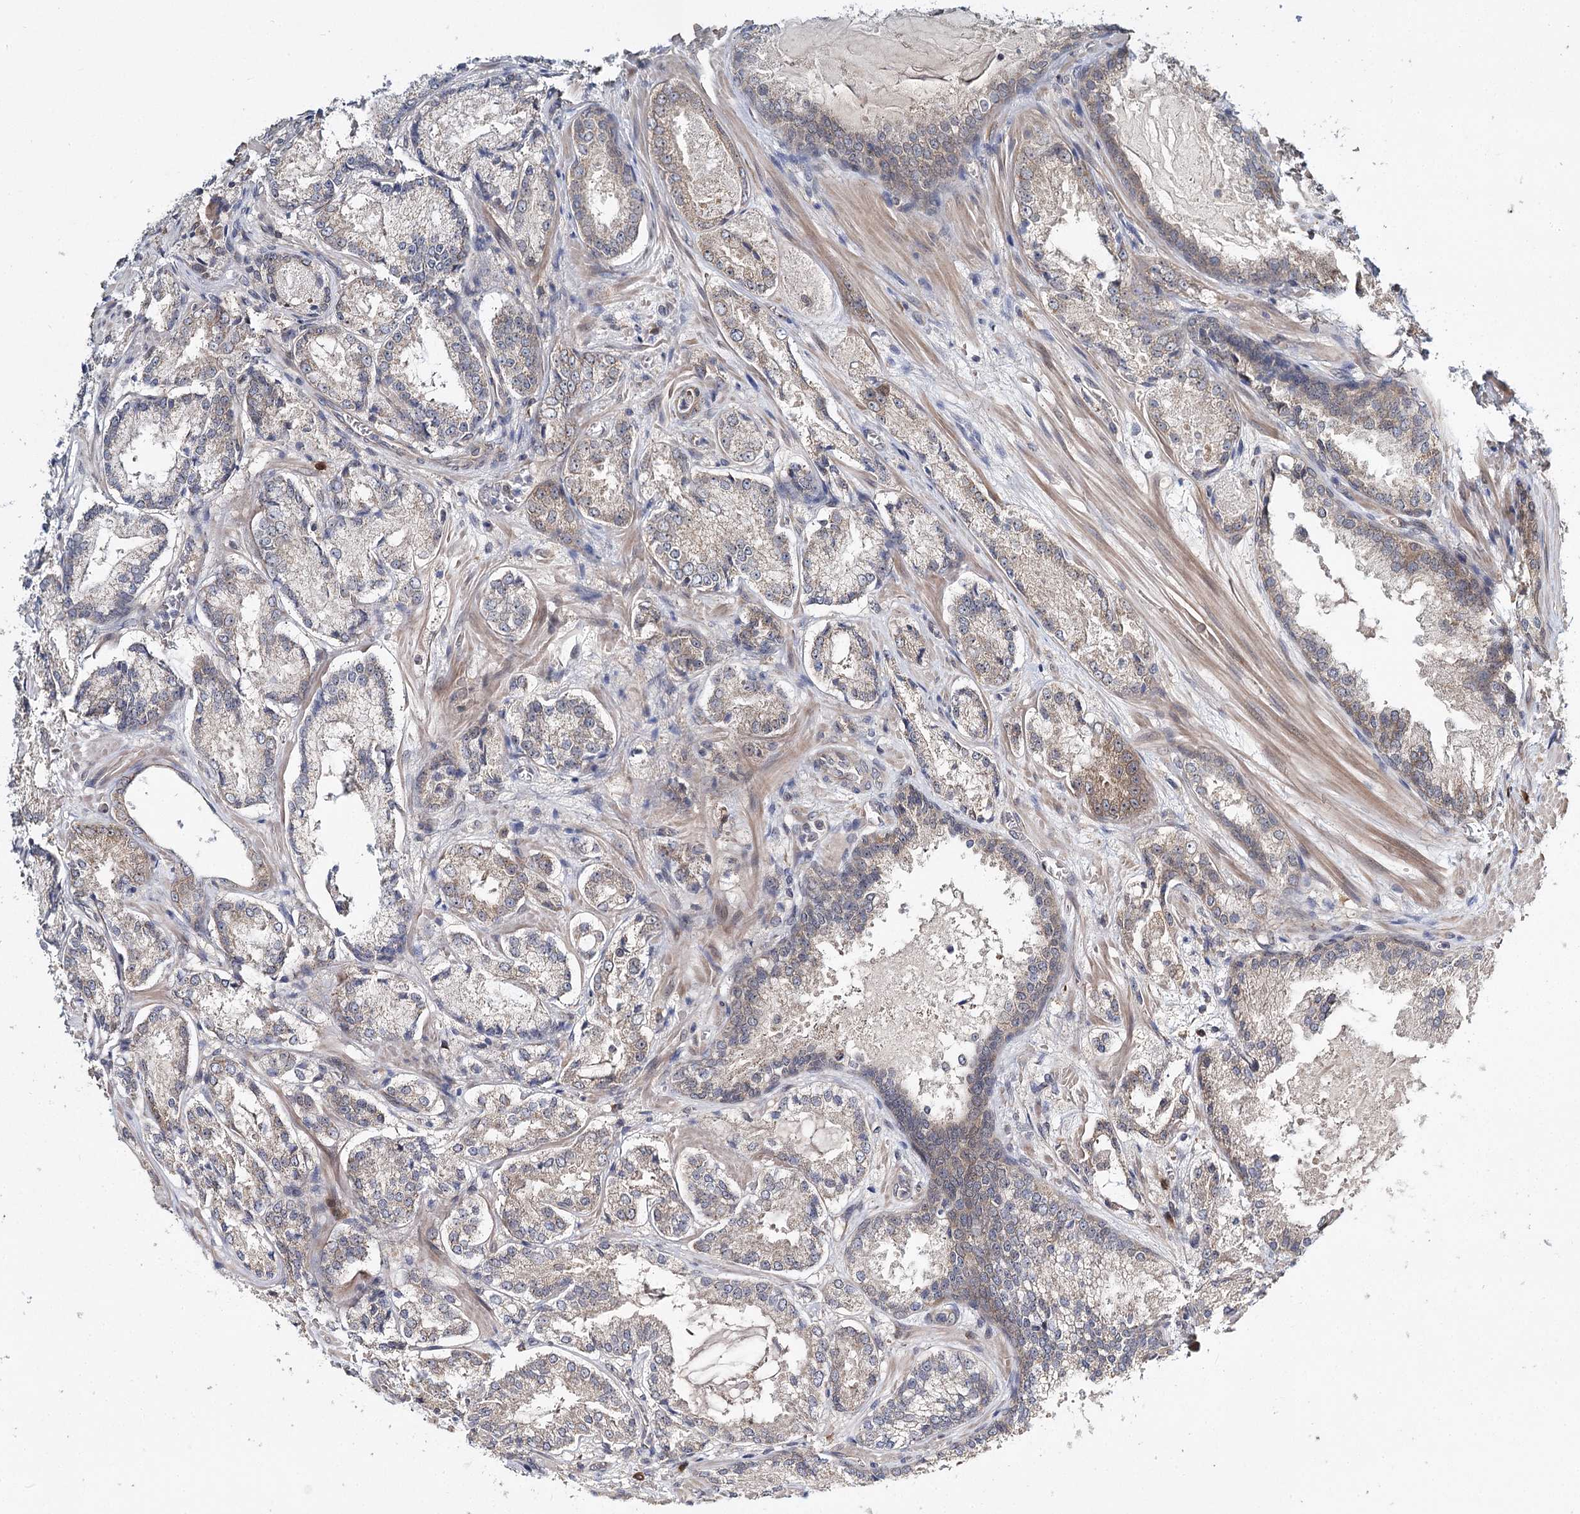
{"staining": {"intensity": "weak", "quantity": "<25%", "location": "cytoplasmic/membranous"}, "tissue": "prostate cancer", "cell_type": "Tumor cells", "image_type": "cancer", "snomed": [{"axis": "morphology", "description": "Adenocarcinoma, Low grade"}, {"axis": "topography", "description": "Prostate"}], "caption": "High power microscopy micrograph of an immunohistochemistry image of prostate cancer (adenocarcinoma (low-grade)), revealing no significant positivity in tumor cells.", "gene": "NOPCHAP1", "patient": {"sex": "male", "age": 74}}